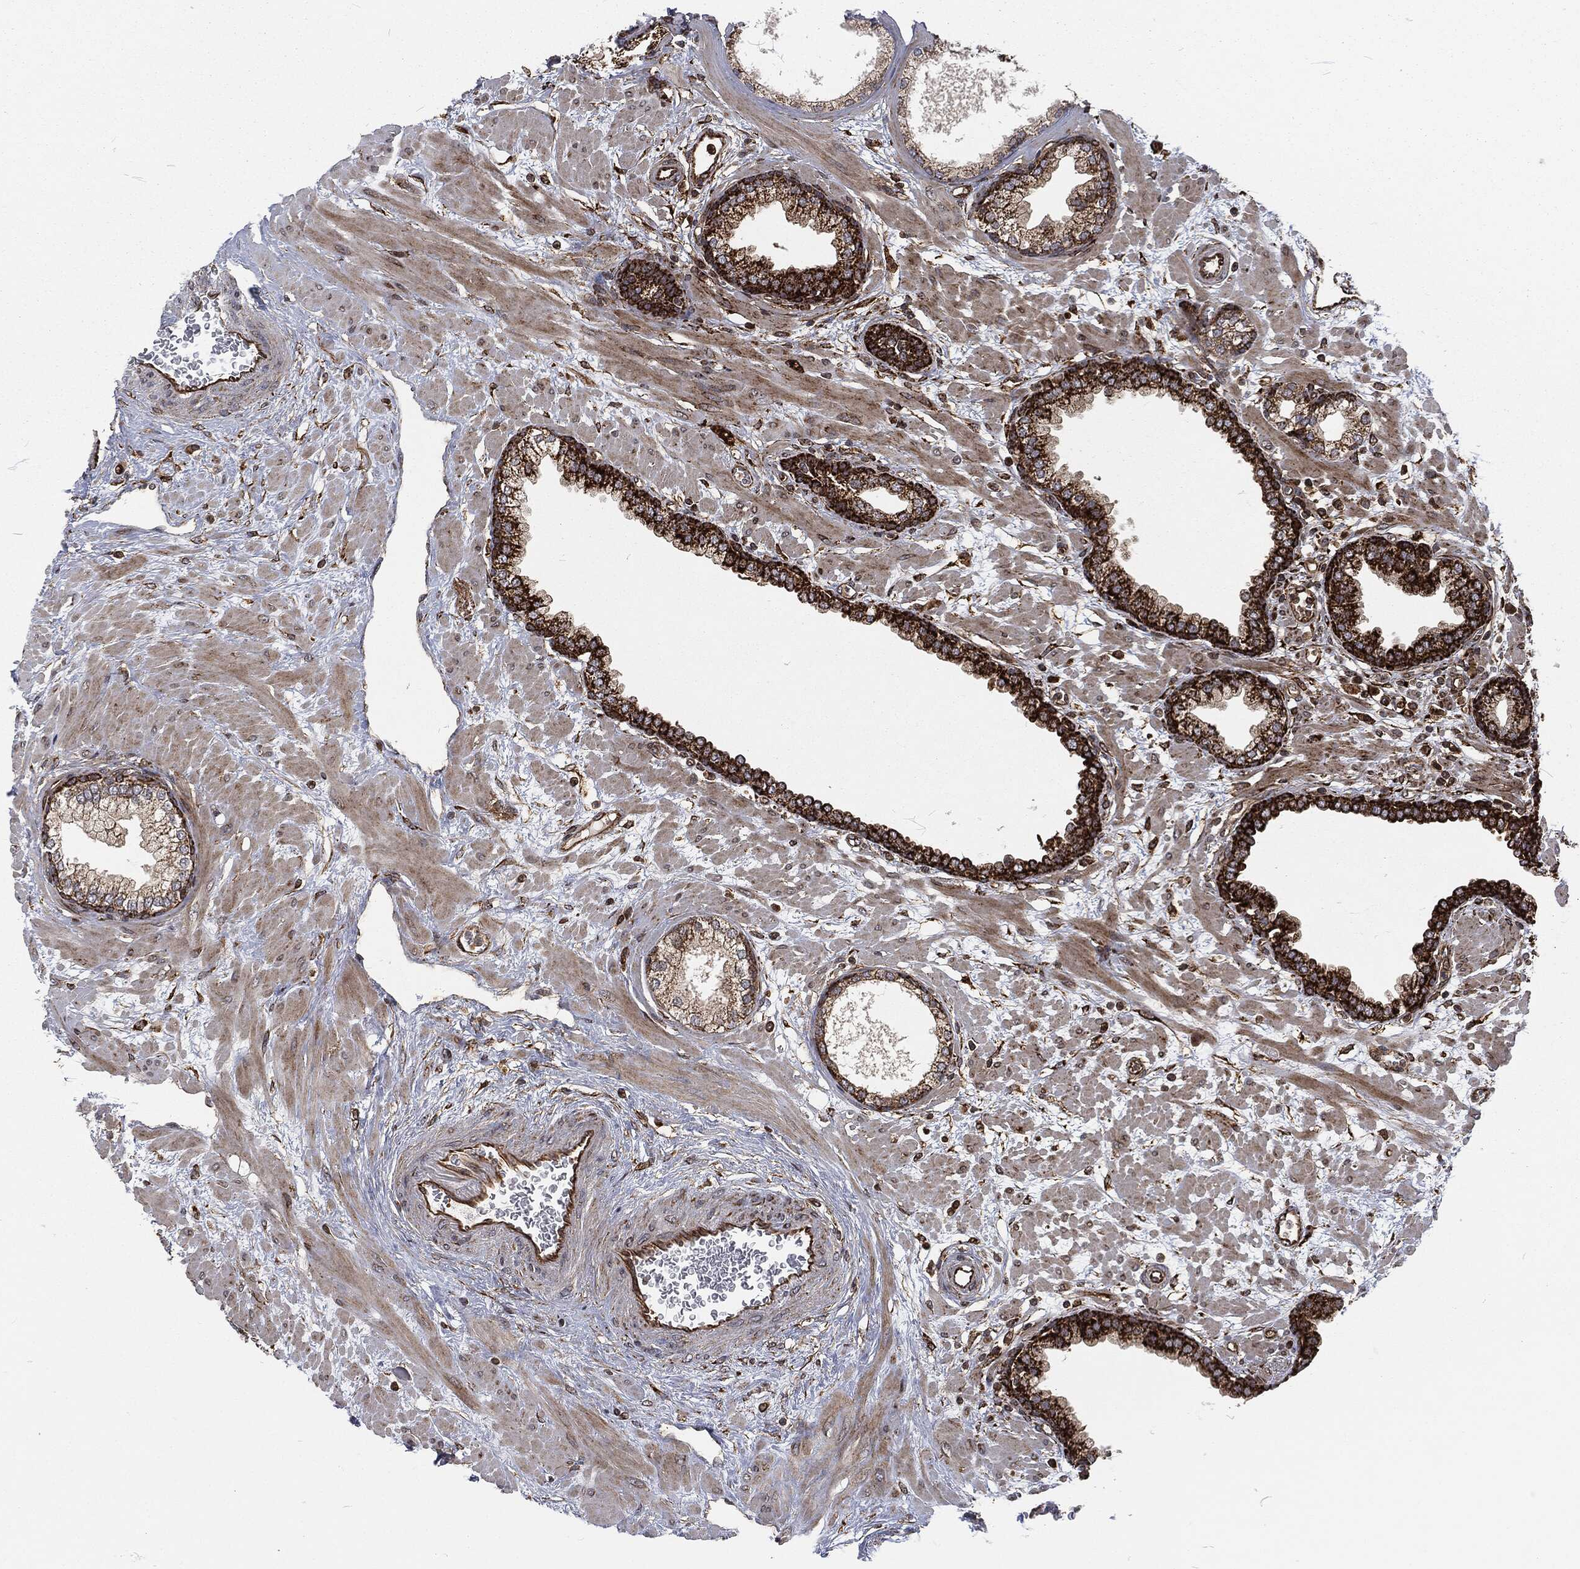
{"staining": {"intensity": "strong", "quantity": "25%-75%", "location": "cytoplasmic/membranous"}, "tissue": "prostate", "cell_type": "Glandular cells", "image_type": "normal", "snomed": [{"axis": "morphology", "description": "Normal tissue, NOS"}, {"axis": "topography", "description": "Prostate"}], "caption": "Protein expression analysis of benign human prostate reveals strong cytoplasmic/membranous positivity in approximately 25%-75% of glandular cells. The protein is shown in brown color, while the nuclei are stained blue.", "gene": "RFTN1", "patient": {"sex": "male", "age": 63}}